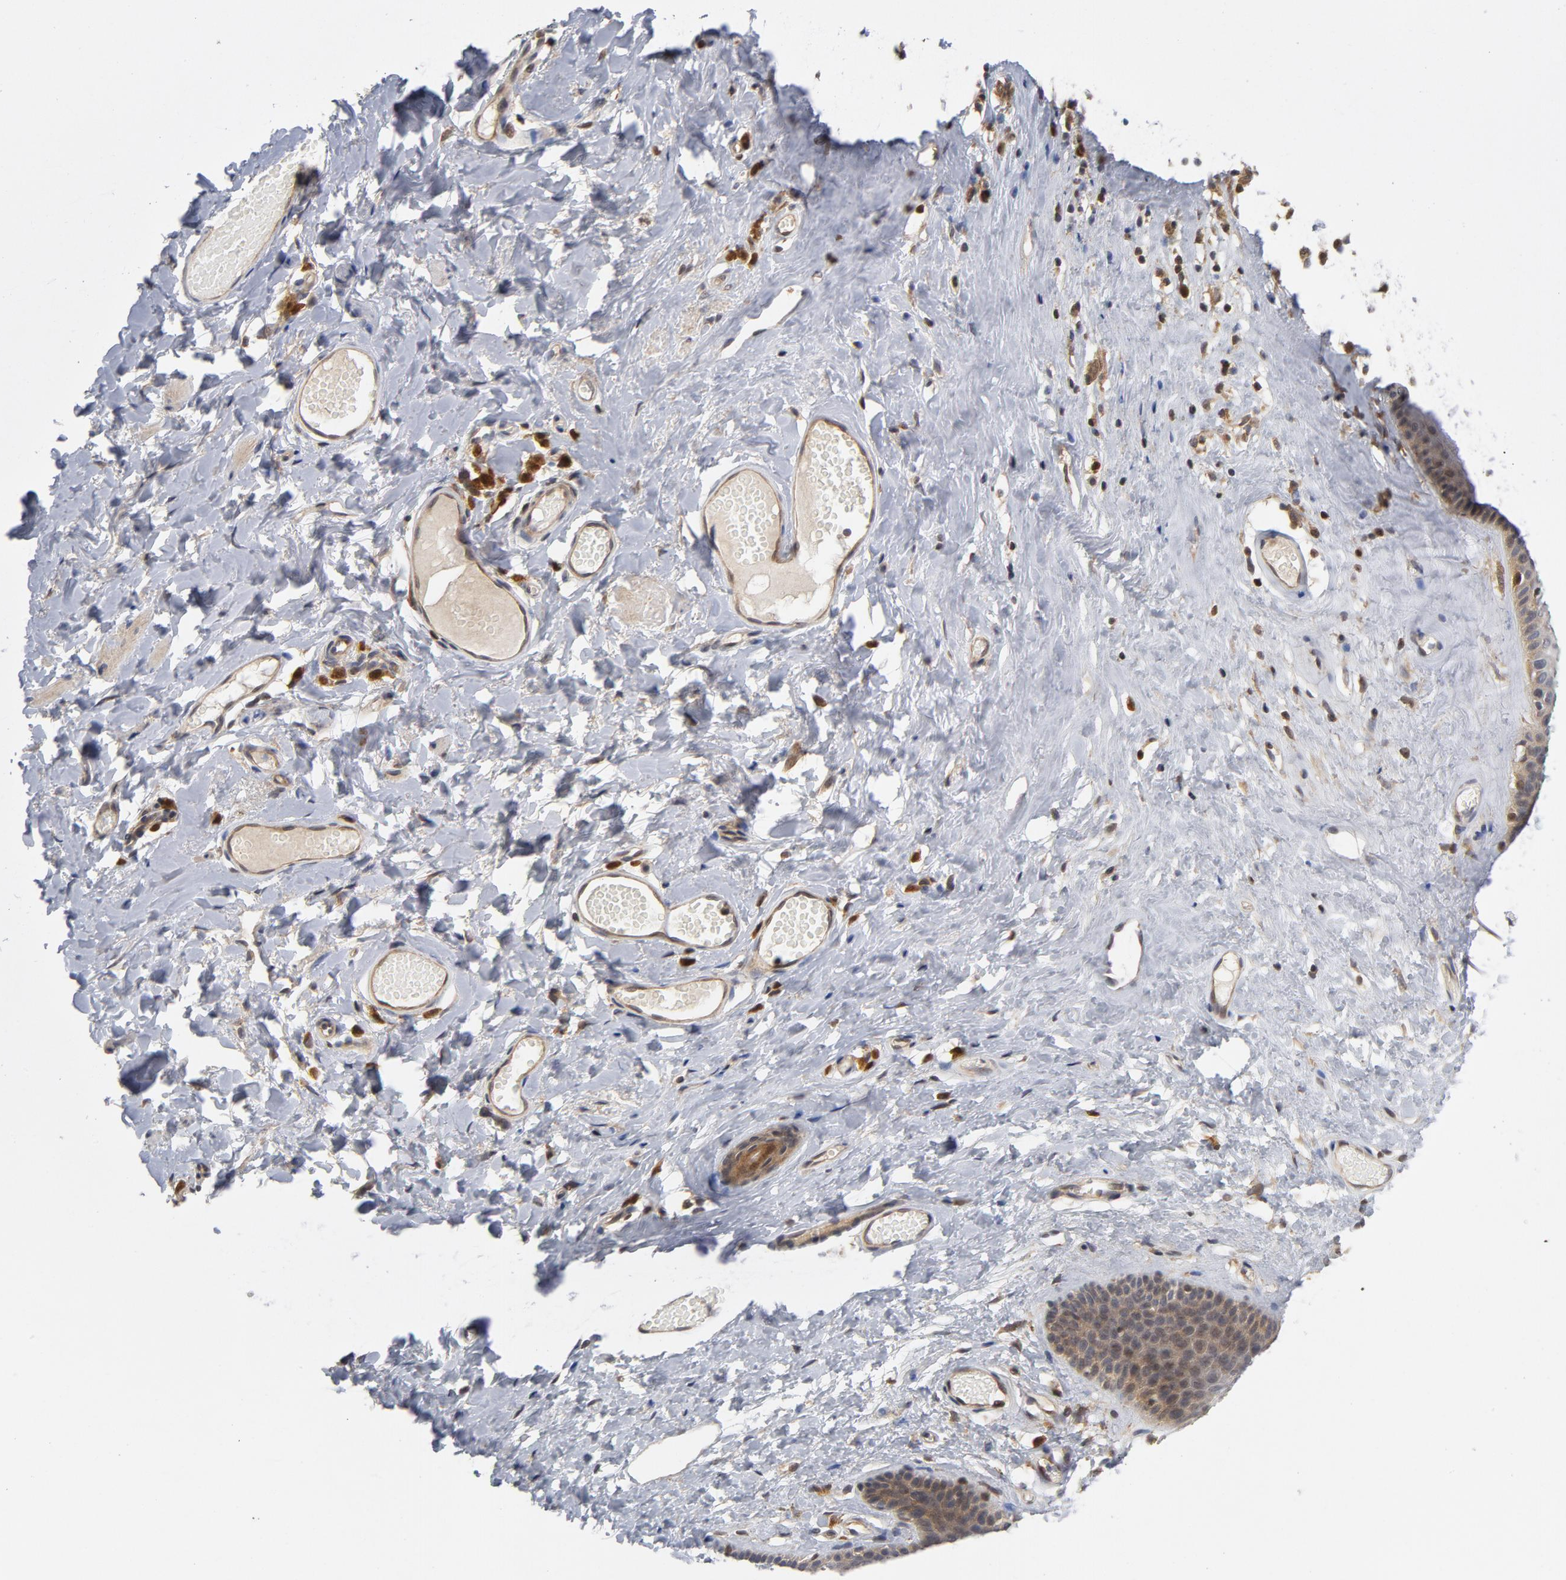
{"staining": {"intensity": "weak", "quantity": "25%-75%", "location": "cytoplasmic/membranous,nuclear"}, "tissue": "skin", "cell_type": "Epidermal cells", "image_type": "normal", "snomed": [{"axis": "morphology", "description": "Normal tissue, NOS"}, {"axis": "morphology", "description": "Inflammation, NOS"}, {"axis": "topography", "description": "Vulva"}], "caption": "A brown stain shows weak cytoplasmic/membranous,nuclear positivity of a protein in epidermal cells of normal human skin. (Stains: DAB (3,3'-diaminobenzidine) in brown, nuclei in blue, Microscopy: brightfield microscopy at high magnification).", "gene": "TRADD", "patient": {"sex": "female", "age": 84}}